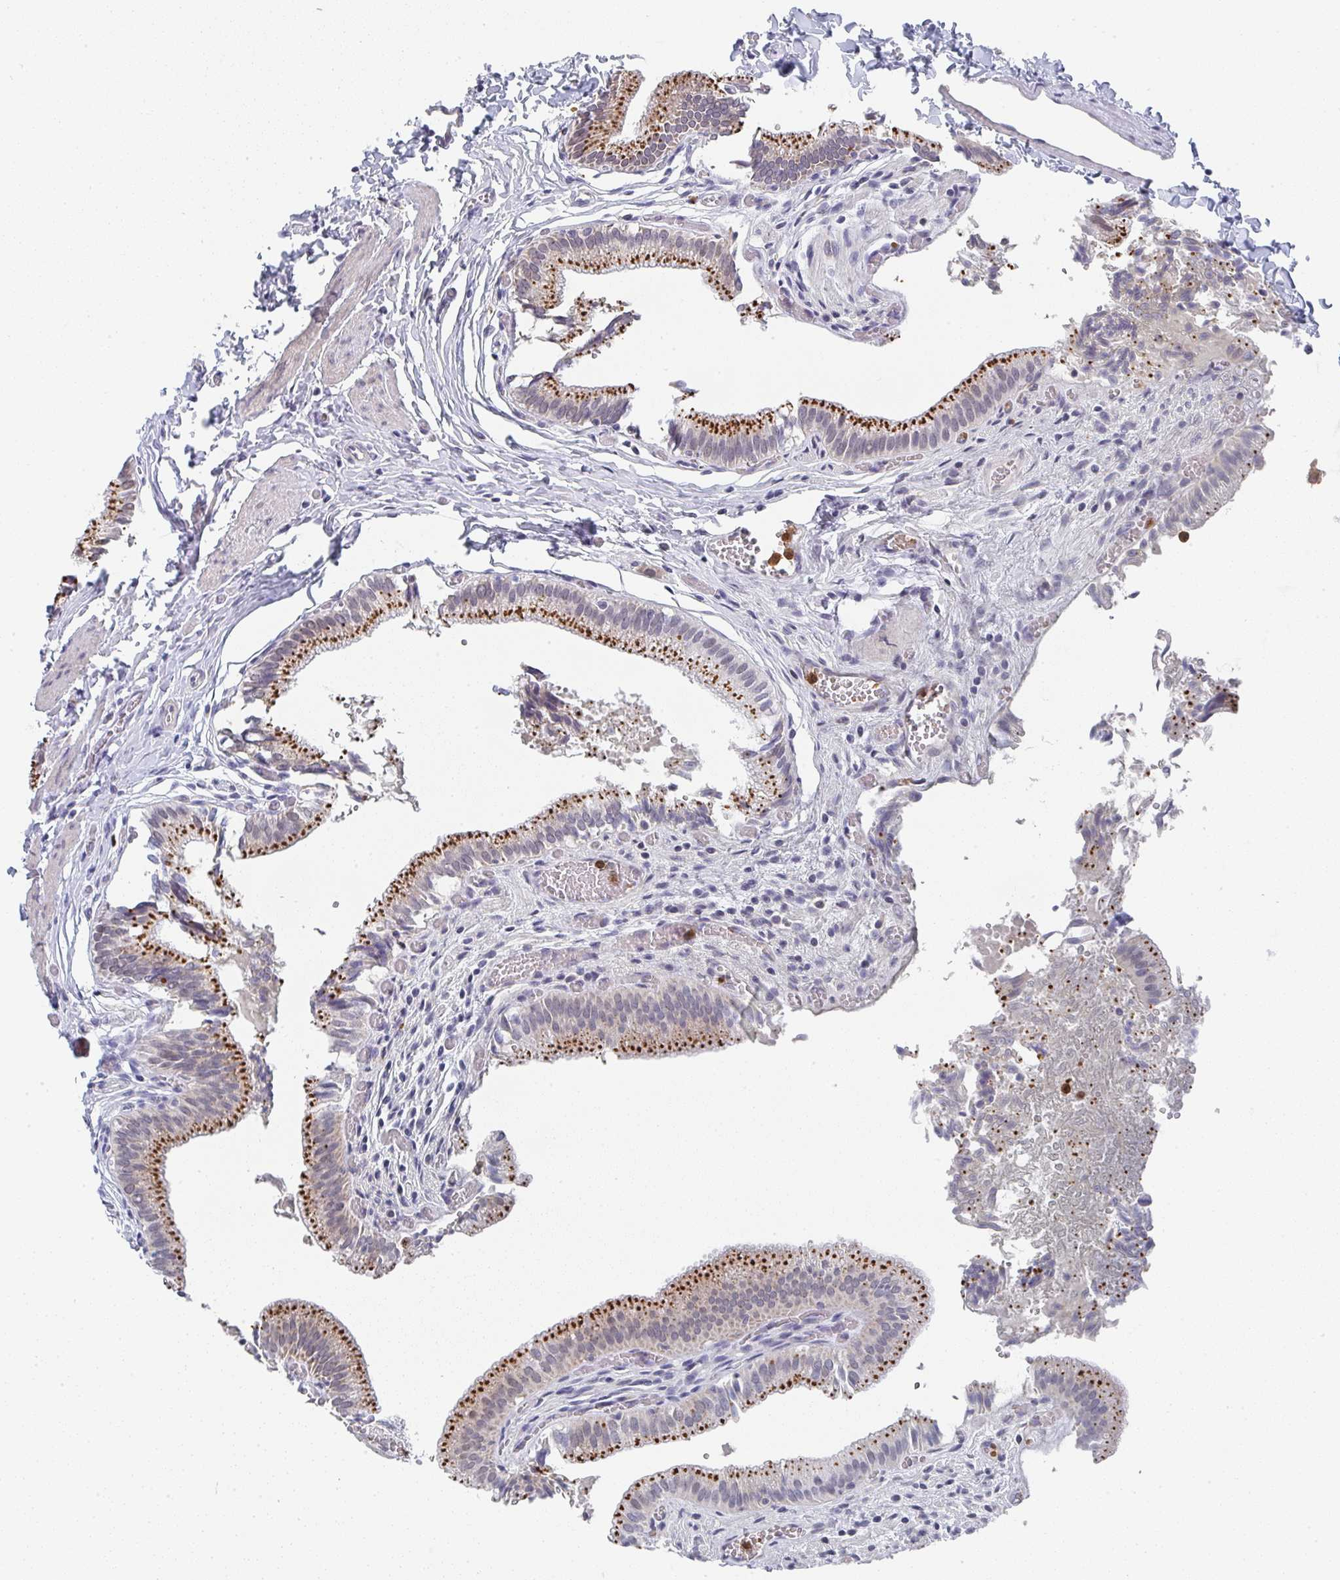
{"staining": {"intensity": "strong", "quantity": ">75%", "location": "cytoplasmic/membranous"}, "tissue": "gallbladder", "cell_type": "Glandular cells", "image_type": "normal", "snomed": [{"axis": "morphology", "description": "Normal tissue, NOS"}, {"axis": "topography", "description": "Gallbladder"}, {"axis": "topography", "description": "Peripheral nerve tissue"}], "caption": "Immunohistochemistry micrograph of benign human gallbladder stained for a protein (brown), which displays high levels of strong cytoplasmic/membranous expression in approximately >75% of glandular cells.", "gene": "NCF1", "patient": {"sex": "male", "age": 17}}